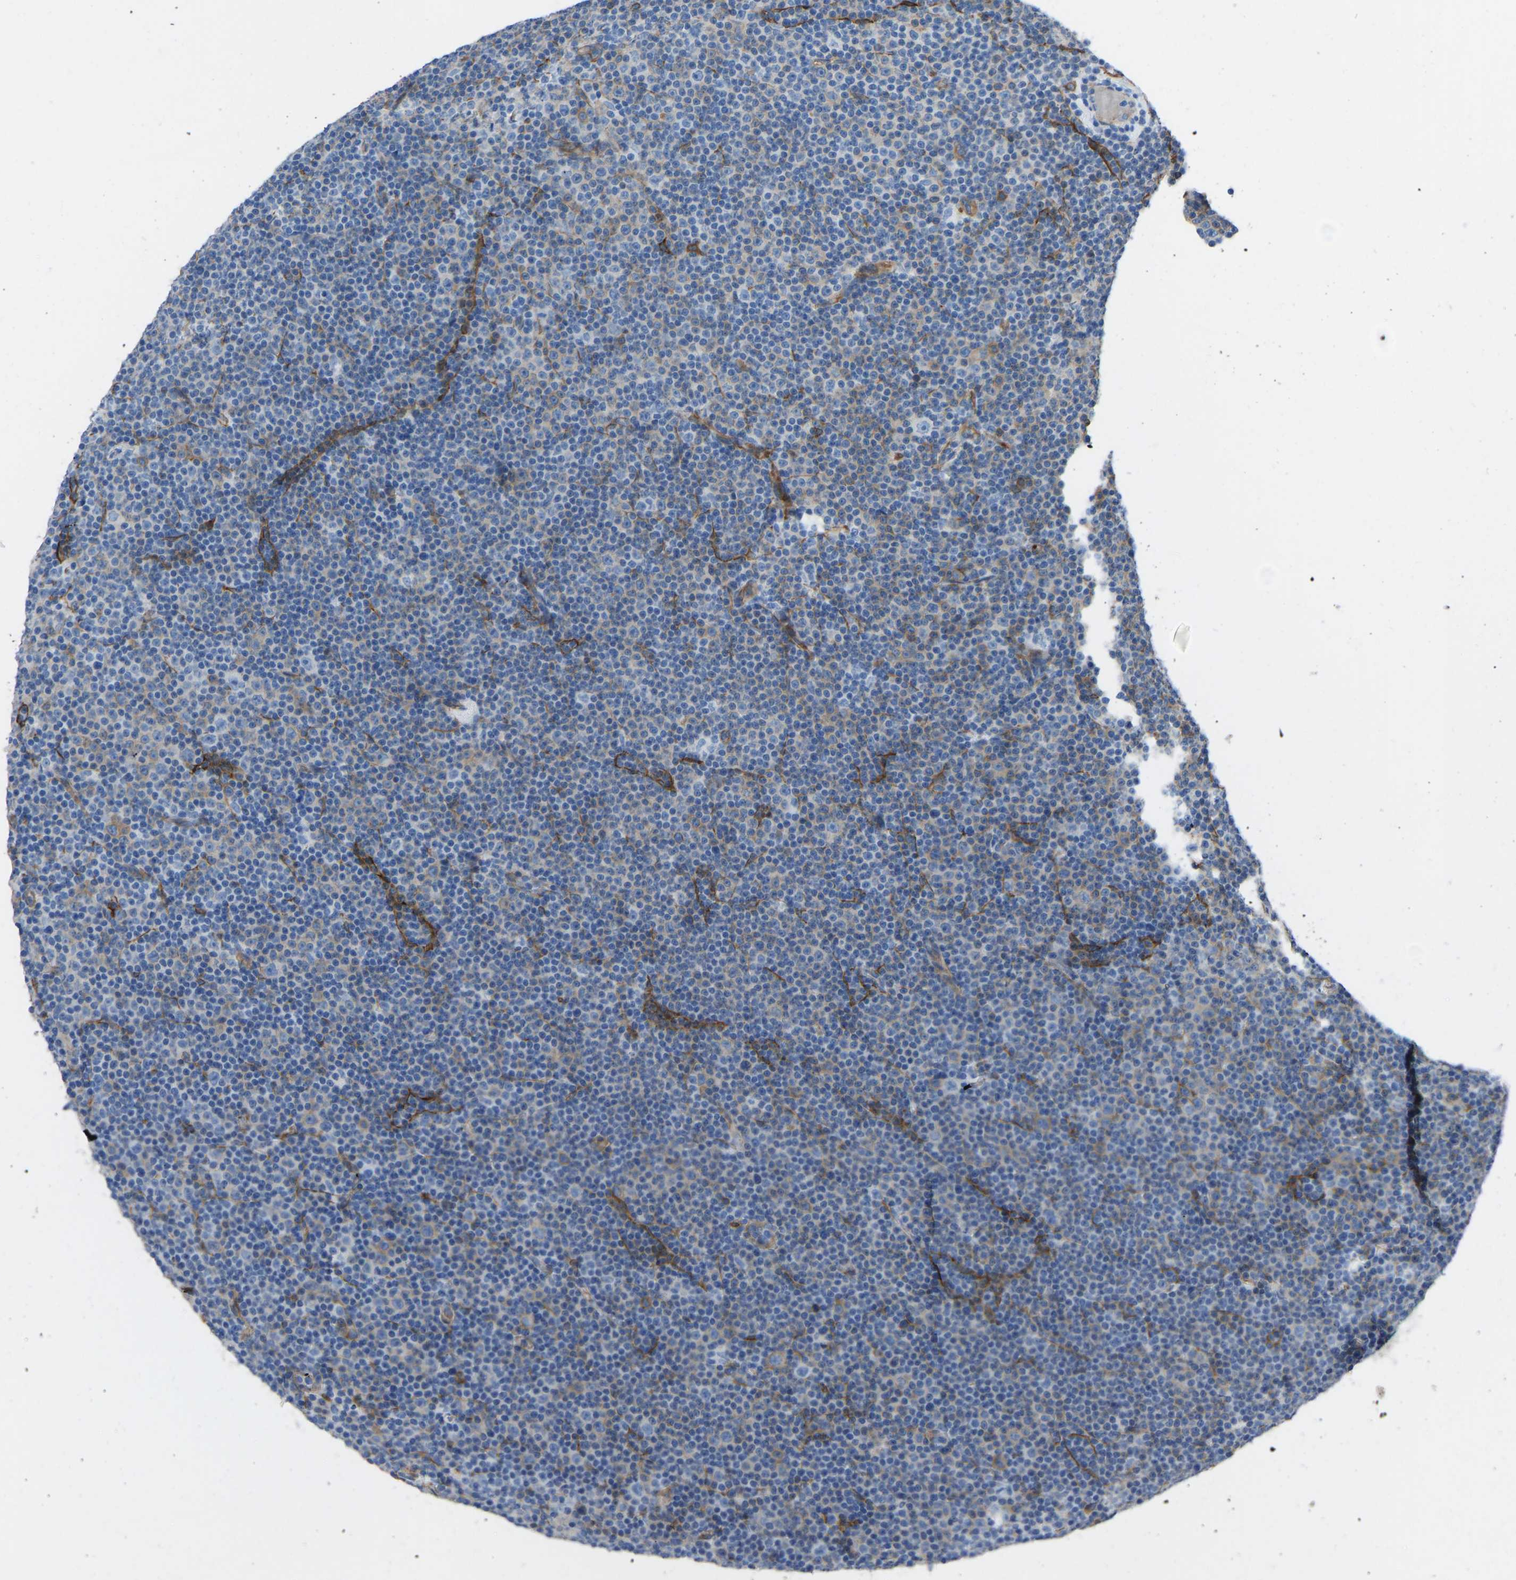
{"staining": {"intensity": "weak", "quantity": "<25%", "location": "cytoplasmic/membranous"}, "tissue": "lymphoma", "cell_type": "Tumor cells", "image_type": "cancer", "snomed": [{"axis": "morphology", "description": "Malignant lymphoma, non-Hodgkin's type, Low grade"}, {"axis": "topography", "description": "Lymph node"}], "caption": "Immunohistochemistry (IHC) image of malignant lymphoma, non-Hodgkin's type (low-grade) stained for a protein (brown), which shows no staining in tumor cells.", "gene": "MYH10", "patient": {"sex": "female", "age": 67}}